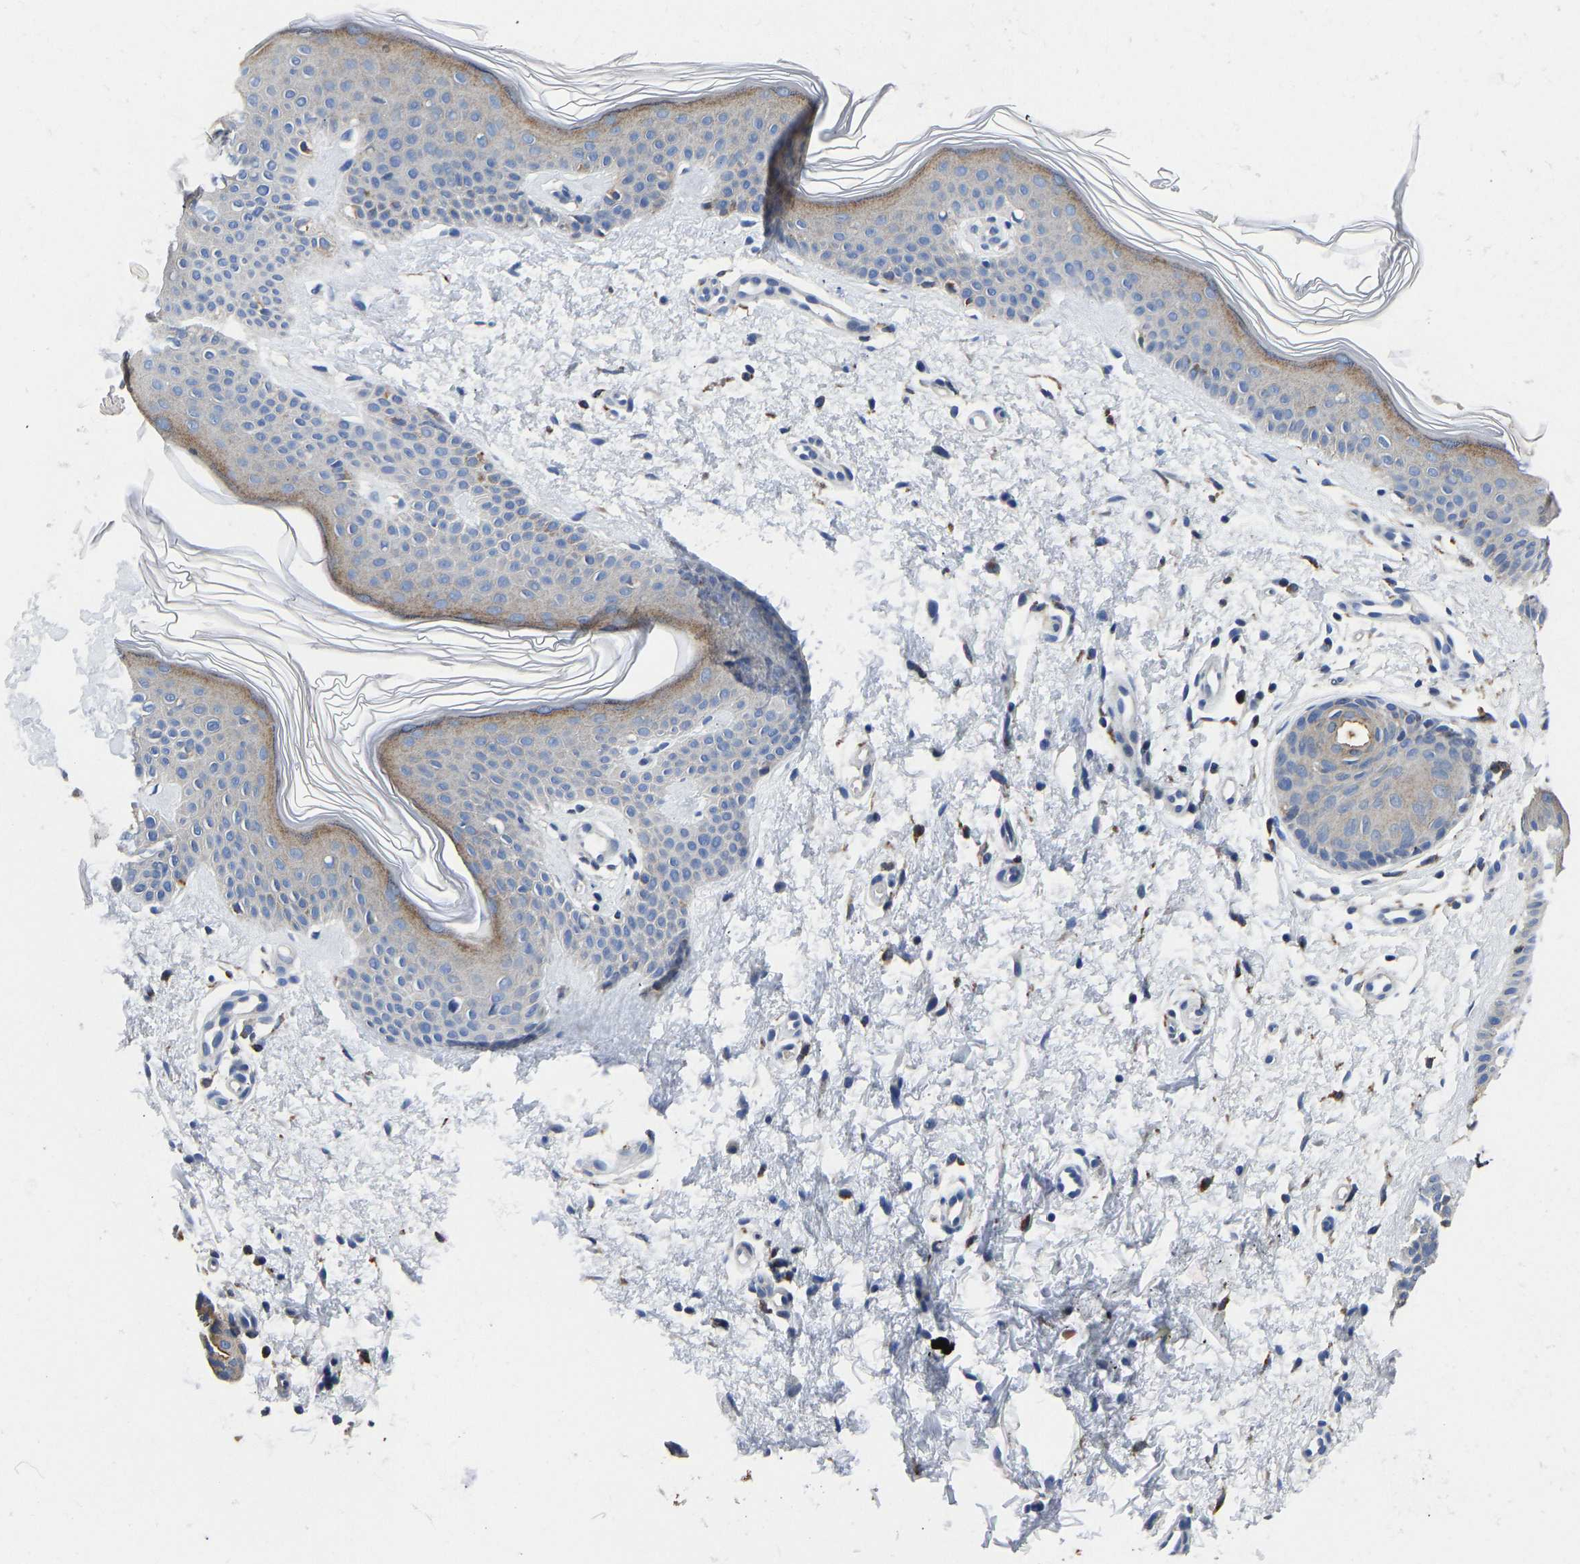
{"staining": {"intensity": "negative", "quantity": "none", "location": "none"}, "tissue": "skin", "cell_type": "Fibroblasts", "image_type": "normal", "snomed": [{"axis": "morphology", "description": "Normal tissue, NOS"}, {"axis": "morphology", "description": "Malignant melanoma, NOS"}, {"axis": "topography", "description": "Skin"}], "caption": "Fibroblasts show no significant protein positivity in unremarkable skin. (DAB immunohistochemistry with hematoxylin counter stain).", "gene": "ATP6V1E1", "patient": {"sex": "male", "age": 83}}